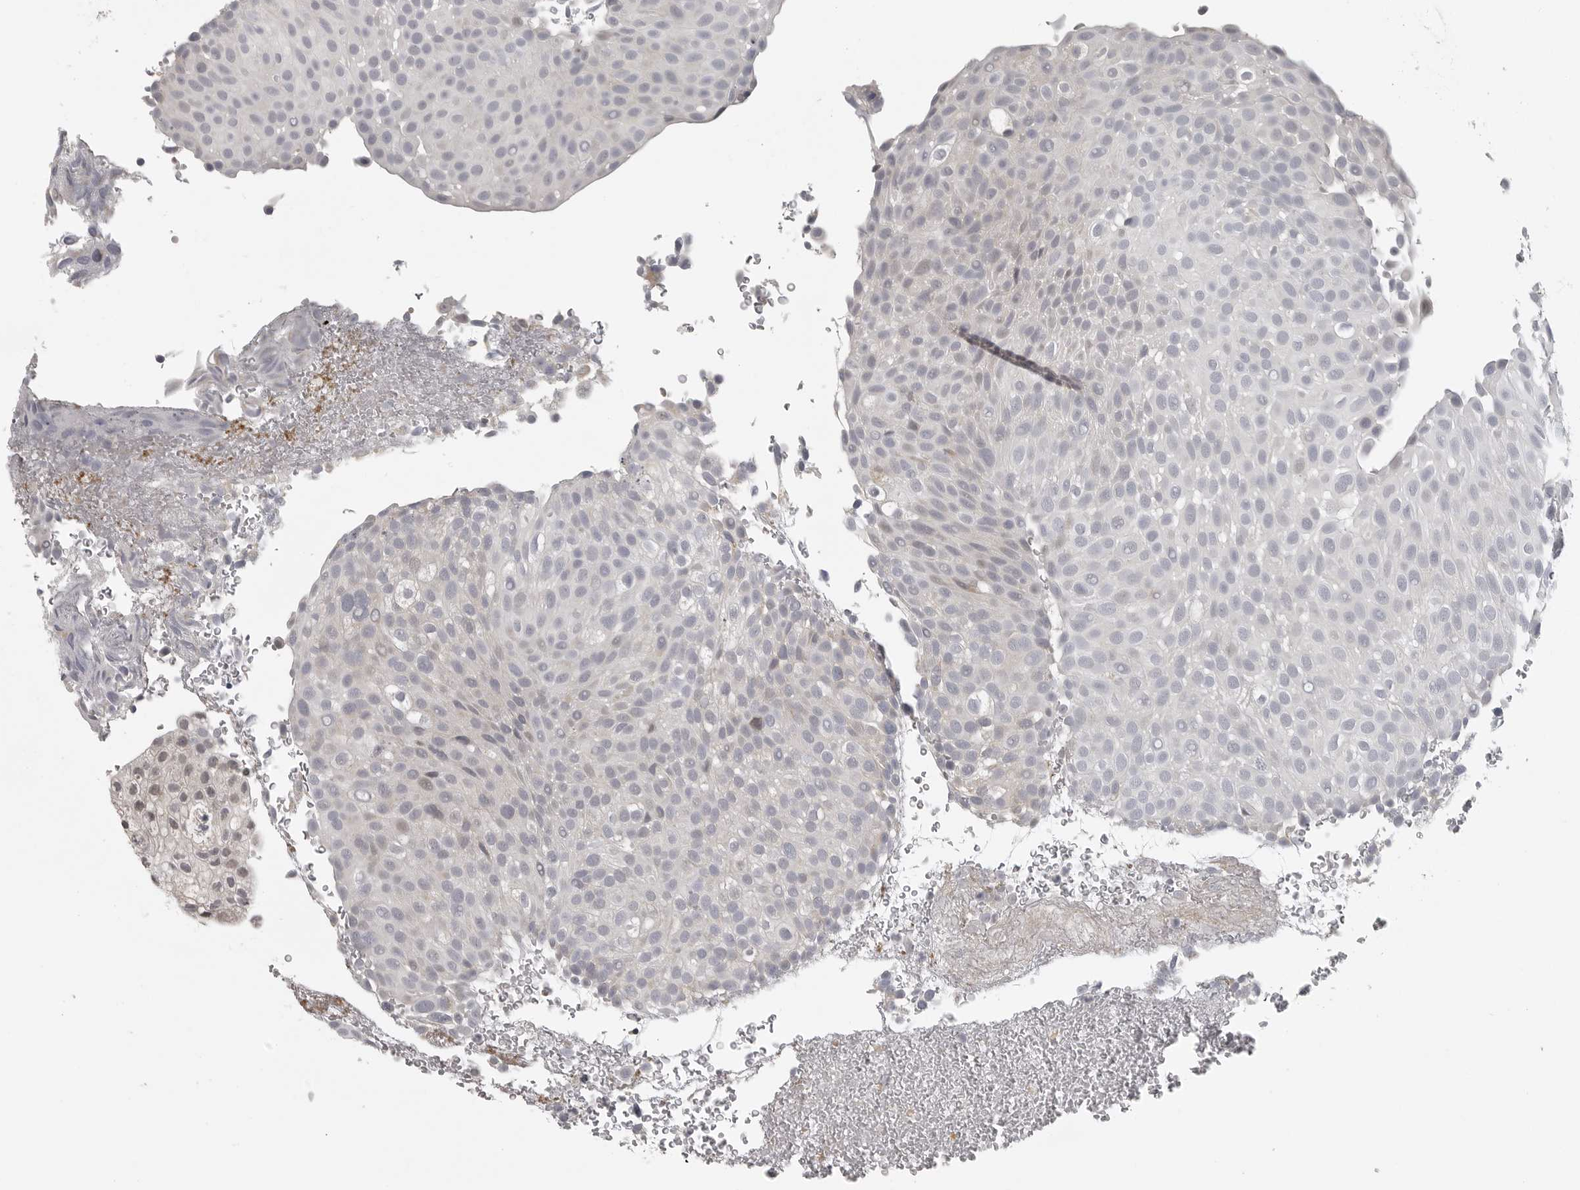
{"staining": {"intensity": "negative", "quantity": "none", "location": "none"}, "tissue": "urothelial cancer", "cell_type": "Tumor cells", "image_type": "cancer", "snomed": [{"axis": "morphology", "description": "Urothelial carcinoma, Low grade"}, {"axis": "topography", "description": "Urinary bladder"}], "caption": "An IHC image of urothelial cancer is shown. There is no staining in tumor cells of urothelial cancer.", "gene": "UROD", "patient": {"sex": "male", "age": 78}}